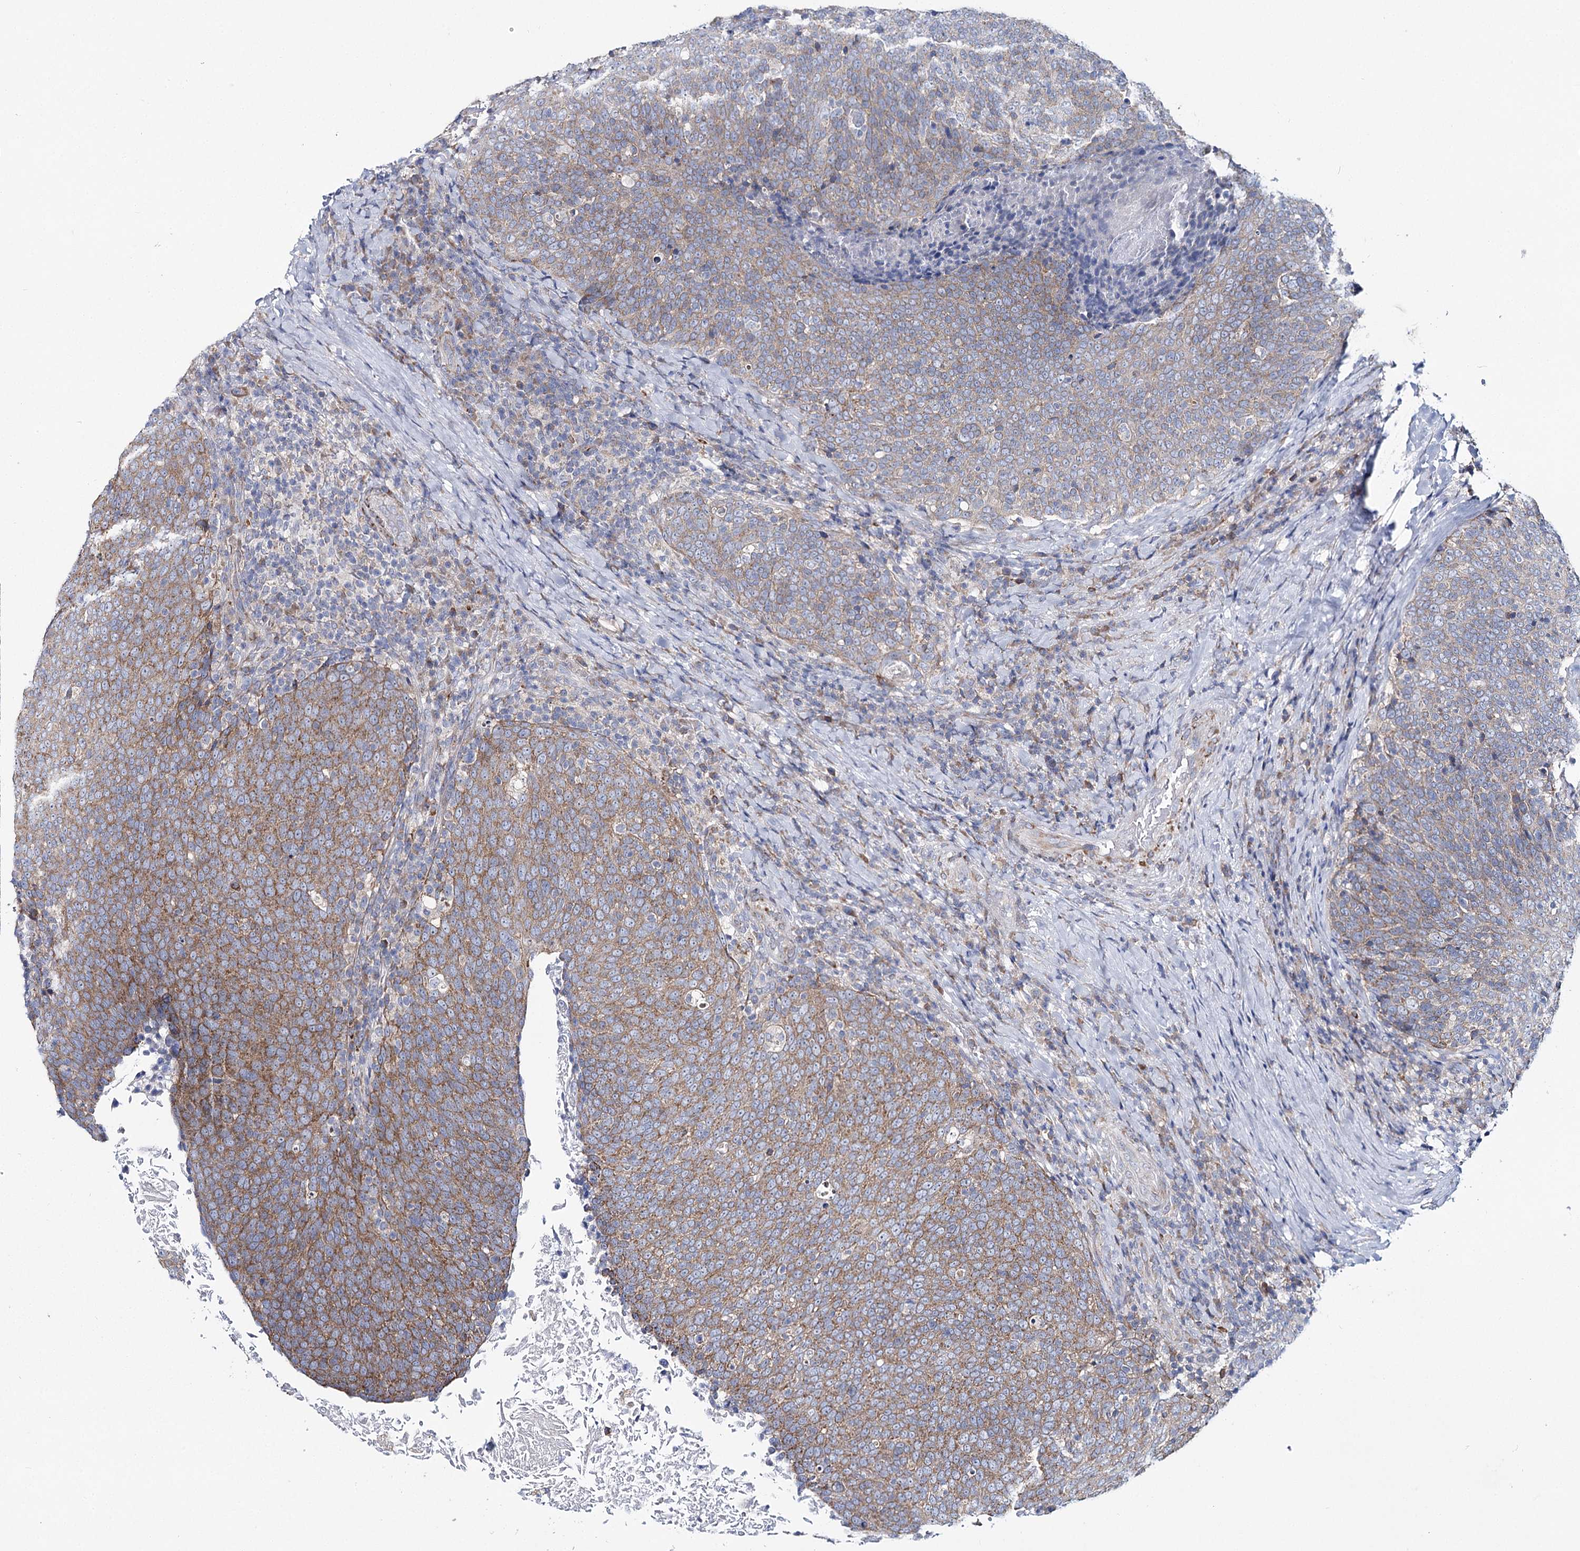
{"staining": {"intensity": "moderate", "quantity": ">75%", "location": "cytoplasmic/membranous"}, "tissue": "head and neck cancer", "cell_type": "Tumor cells", "image_type": "cancer", "snomed": [{"axis": "morphology", "description": "Squamous cell carcinoma, NOS"}, {"axis": "morphology", "description": "Squamous cell carcinoma, metastatic, NOS"}, {"axis": "topography", "description": "Lymph node"}, {"axis": "topography", "description": "Head-Neck"}], "caption": "A micrograph of head and neck cancer (metastatic squamous cell carcinoma) stained for a protein reveals moderate cytoplasmic/membranous brown staining in tumor cells.", "gene": "THUMPD3", "patient": {"sex": "male", "age": 62}}